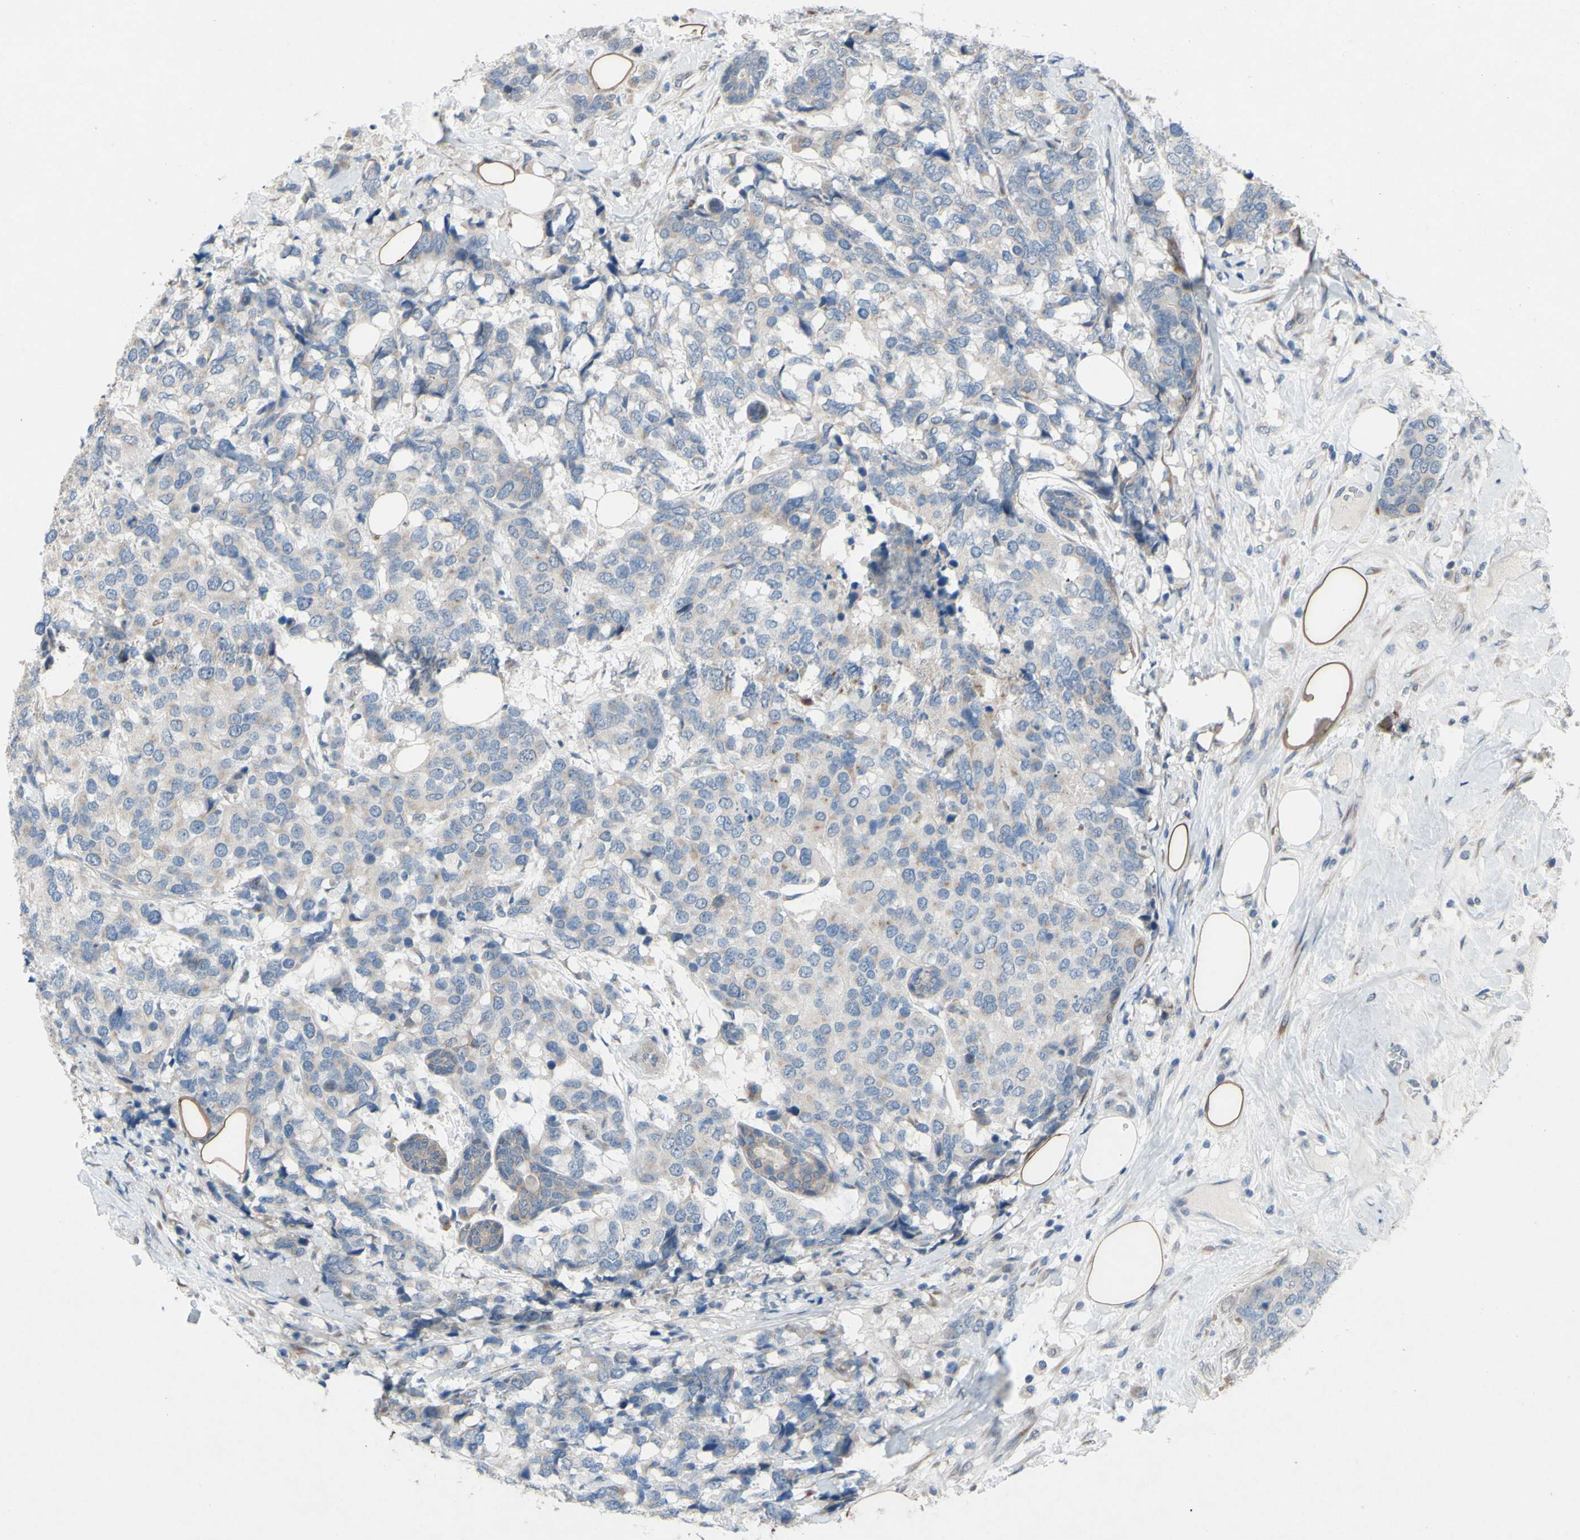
{"staining": {"intensity": "weak", "quantity": ">75%", "location": "cytoplasmic/membranous"}, "tissue": "breast cancer", "cell_type": "Tumor cells", "image_type": "cancer", "snomed": [{"axis": "morphology", "description": "Lobular carcinoma"}, {"axis": "topography", "description": "Breast"}], "caption": "Immunohistochemical staining of human lobular carcinoma (breast) shows weak cytoplasmic/membranous protein staining in approximately >75% of tumor cells.", "gene": "GRAMD2B", "patient": {"sex": "female", "age": 59}}